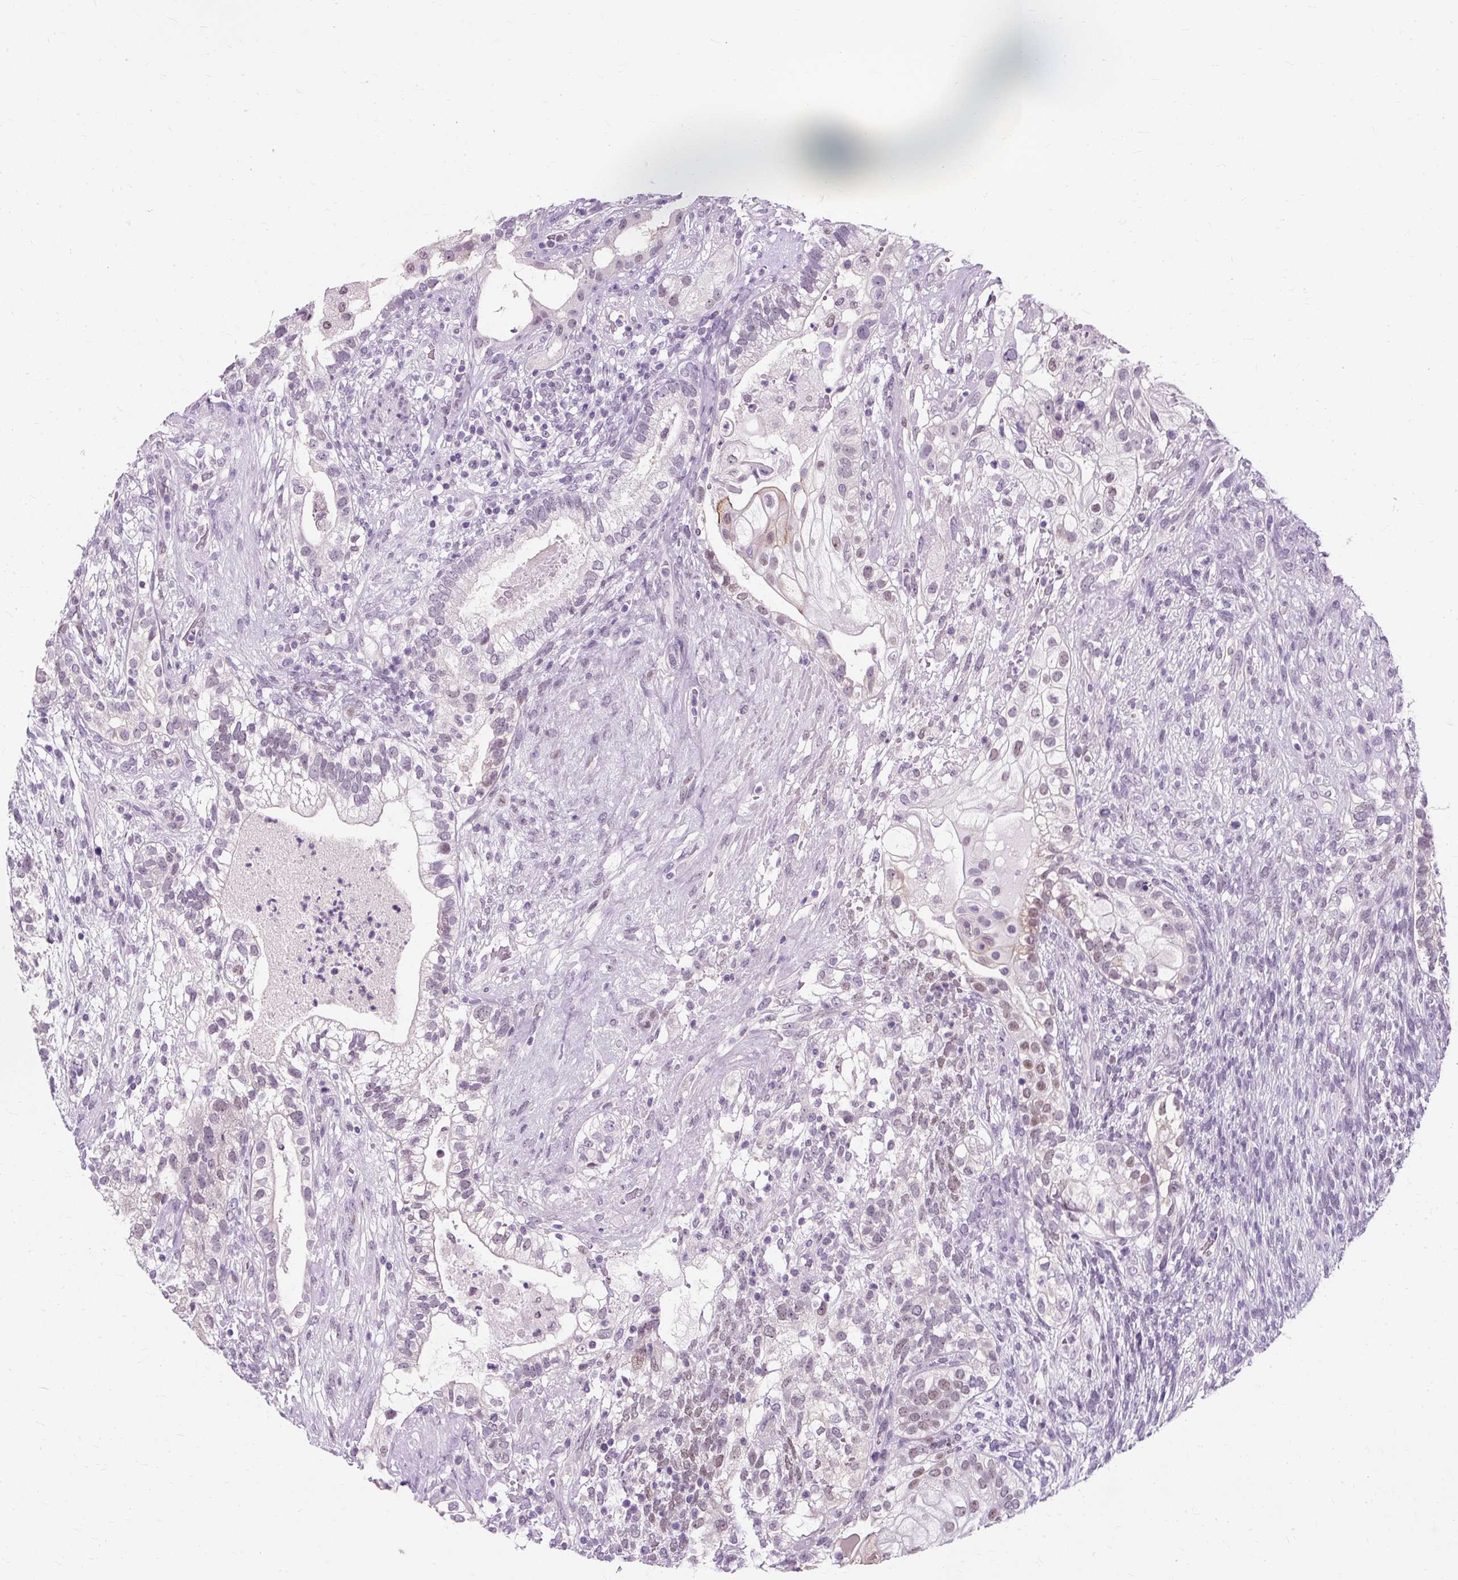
{"staining": {"intensity": "weak", "quantity": "<25%", "location": "nuclear"}, "tissue": "testis cancer", "cell_type": "Tumor cells", "image_type": "cancer", "snomed": [{"axis": "morphology", "description": "Seminoma, NOS"}, {"axis": "morphology", "description": "Carcinoma, Embryonal, NOS"}, {"axis": "topography", "description": "Testis"}], "caption": "Immunohistochemistry (IHC) histopathology image of neoplastic tissue: testis cancer stained with DAB (3,3'-diaminobenzidine) shows no significant protein positivity in tumor cells. (Stains: DAB (3,3'-diaminobenzidine) immunohistochemistry with hematoxylin counter stain, Microscopy: brightfield microscopy at high magnification).", "gene": "RYBP", "patient": {"sex": "male", "age": 41}}